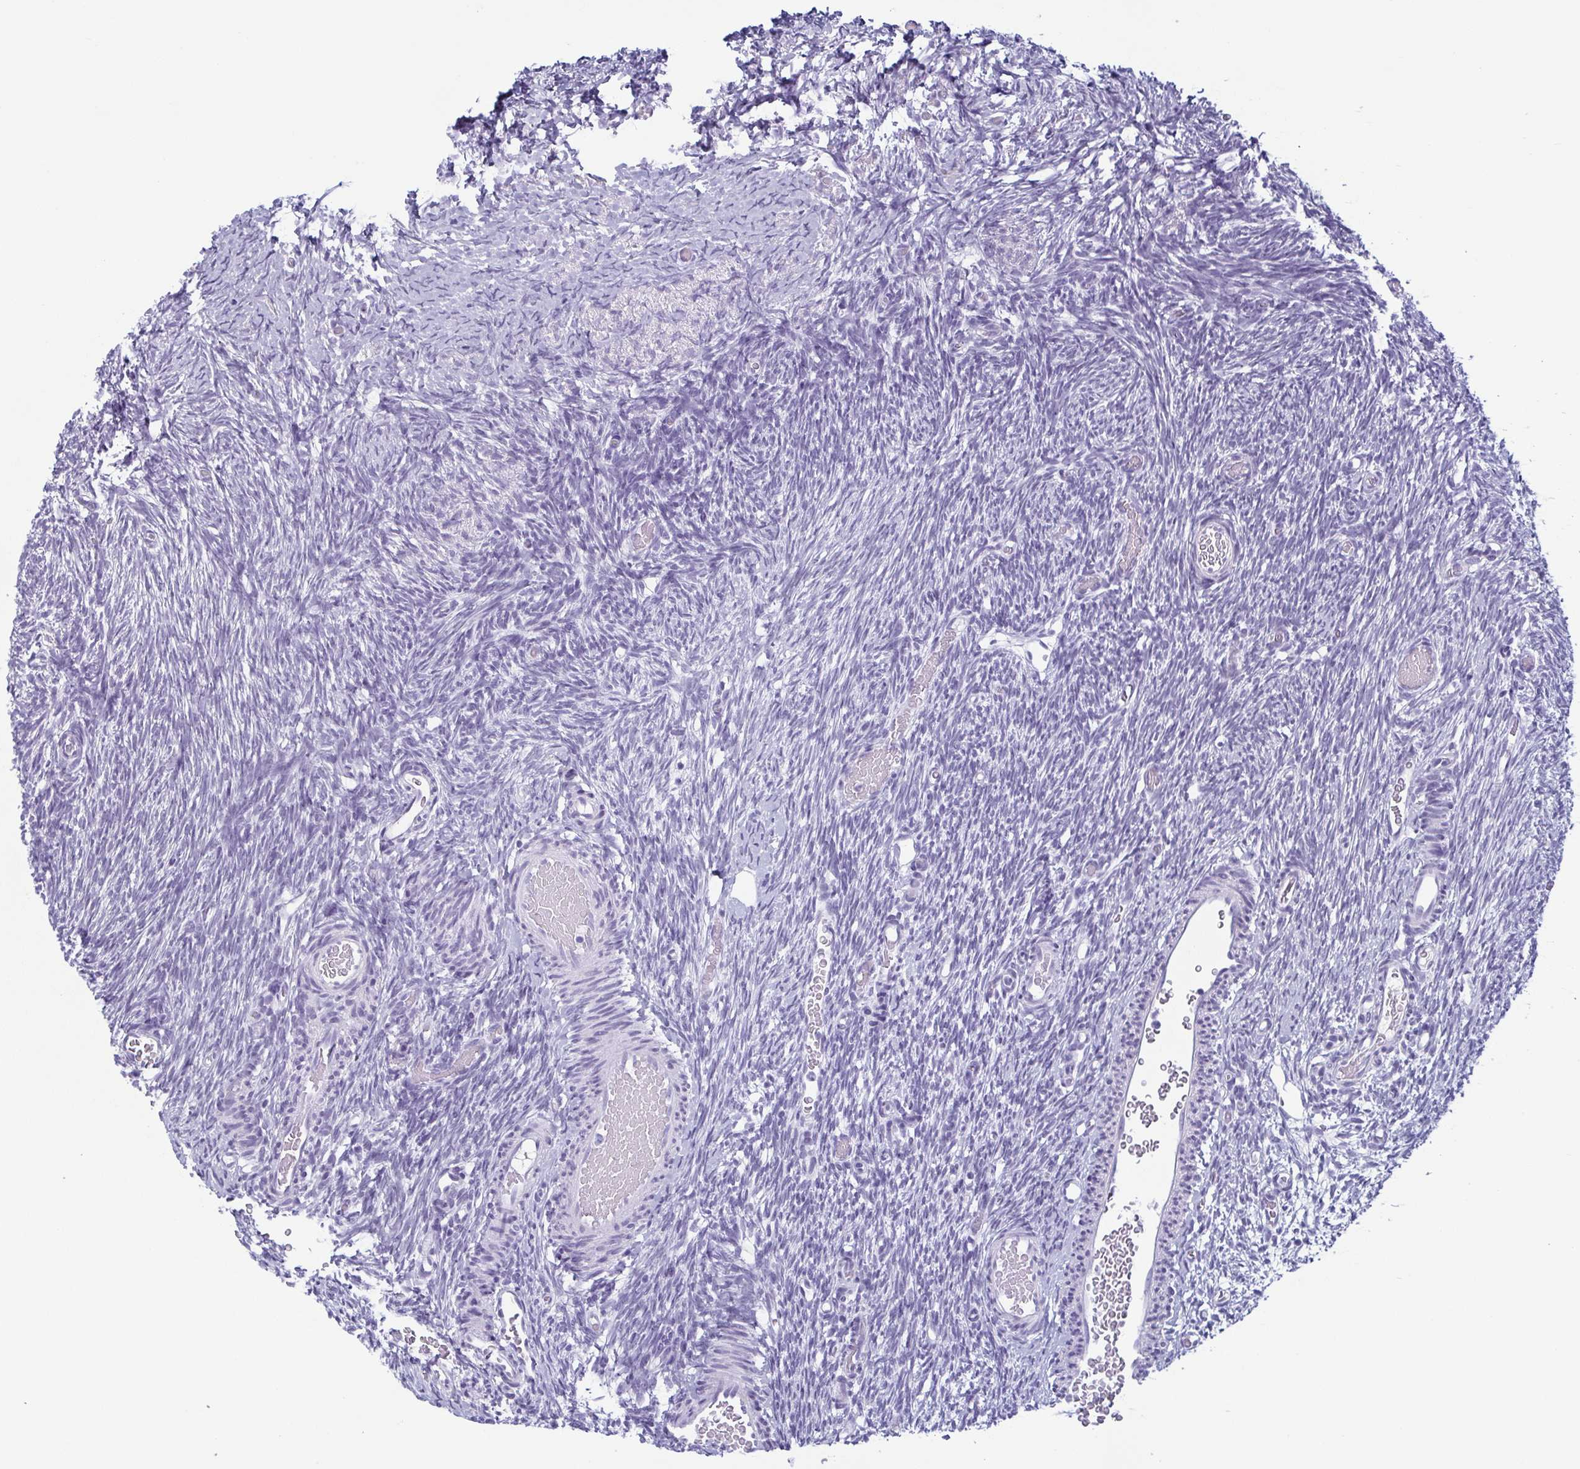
{"staining": {"intensity": "negative", "quantity": "none", "location": "none"}, "tissue": "ovary", "cell_type": "Follicle cells", "image_type": "normal", "snomed": [{"axis": "morphology", "description": "Normal tissue, NOS"}, {"axis": "topography", "description": "Ovary"}], "caption": "Follicle cells are negative for protein expression in normal human ovary.", "gene": "KRT78", "patient": {"sex": "female", "age": 39}}